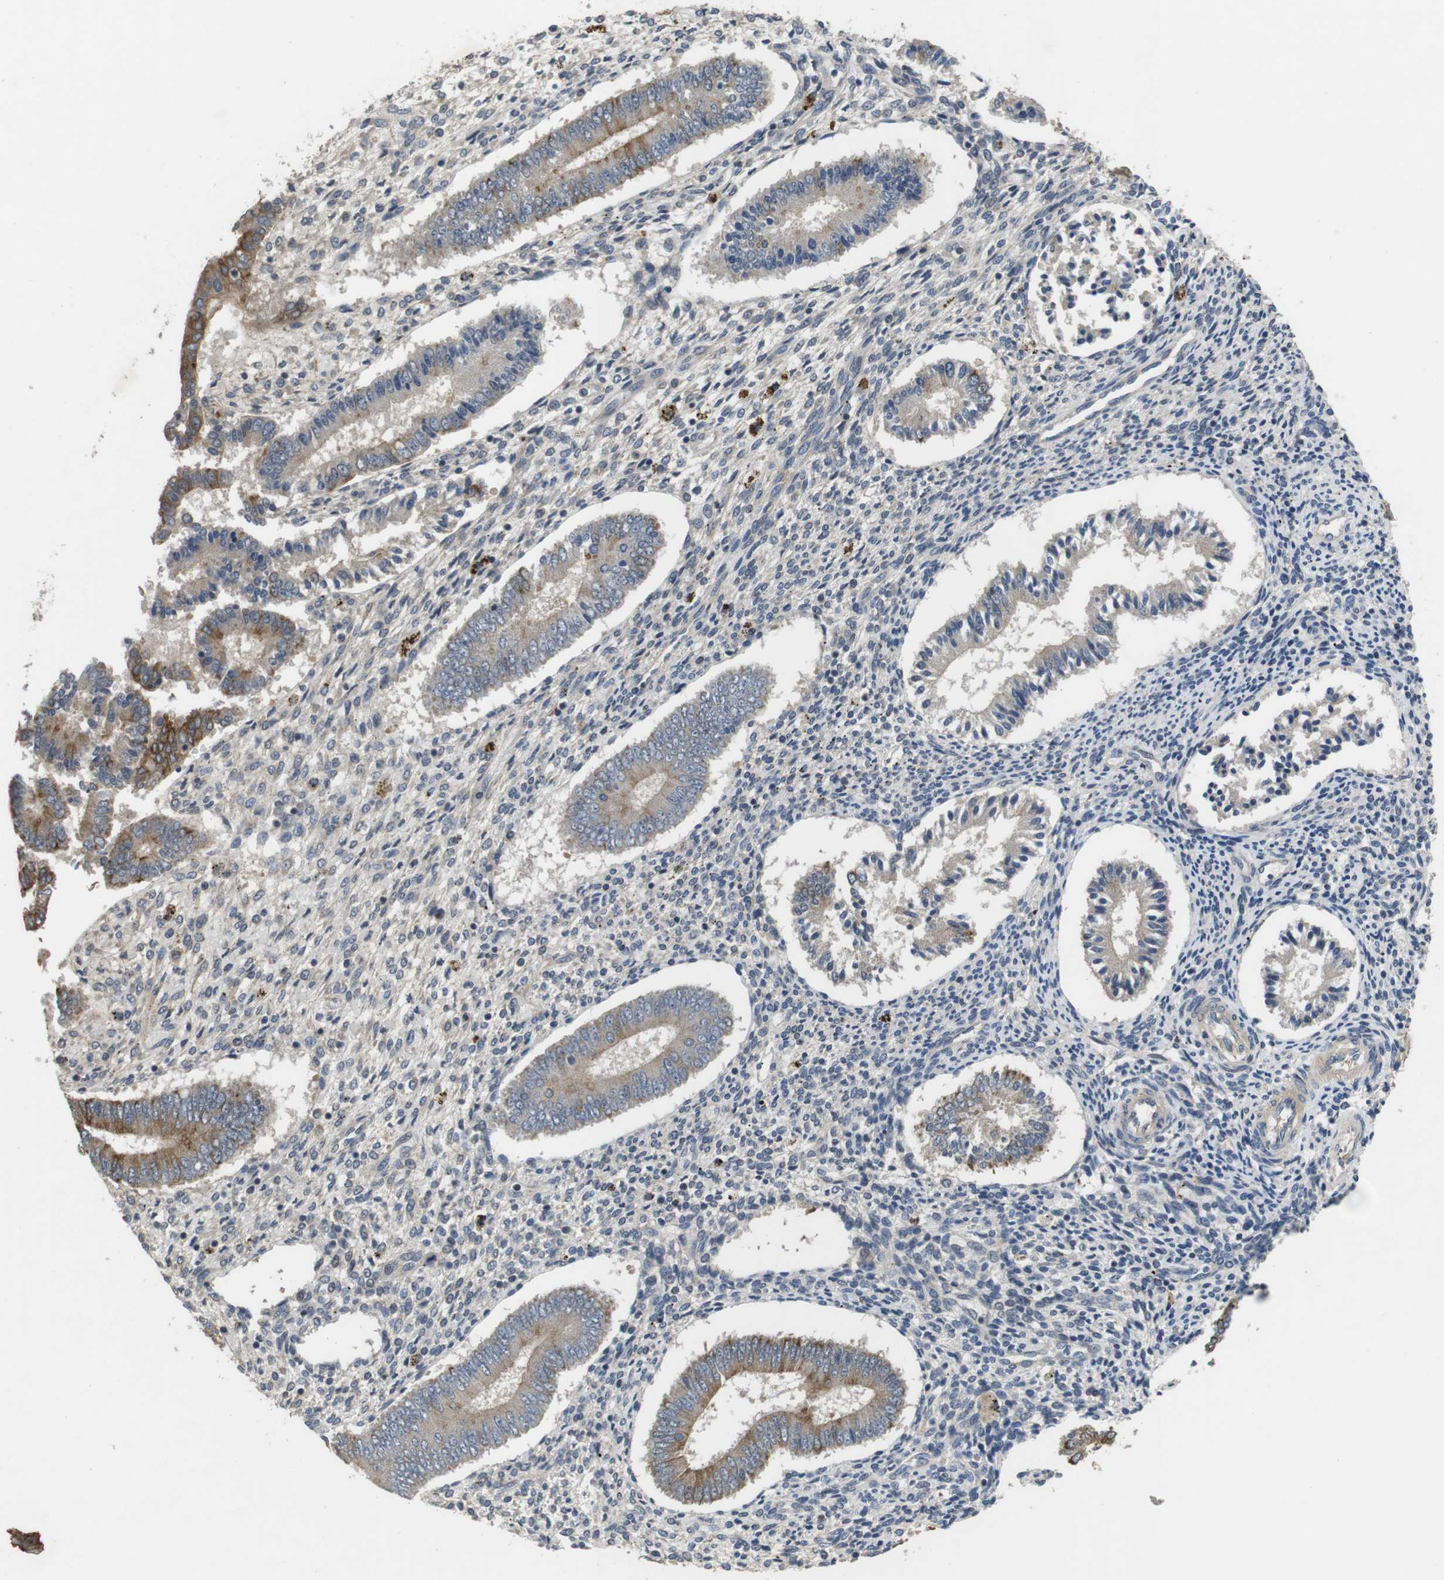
{"staining": {"intensity": "negative", "quantity": "none", "location": "none"}, "tissue": "endometrium", "cell_type": "Cells in endometrial stroma", "image_type": "normal", "snomed": [{"axis": "morphology", "description": "Normal tissue, NOS"}, {"axis": "topography", "description": "Endometrium"}], "caption": "Benign endometrium was stained to show a protein in brown. There is no significant staining in cells in endometrial stroma. The staining is performed using DAB brown chromogen with nuclei counter-stained in using hematoxylin.", "gene": "ADGRL3", "patient": {"sex": "female", "age": 42}}